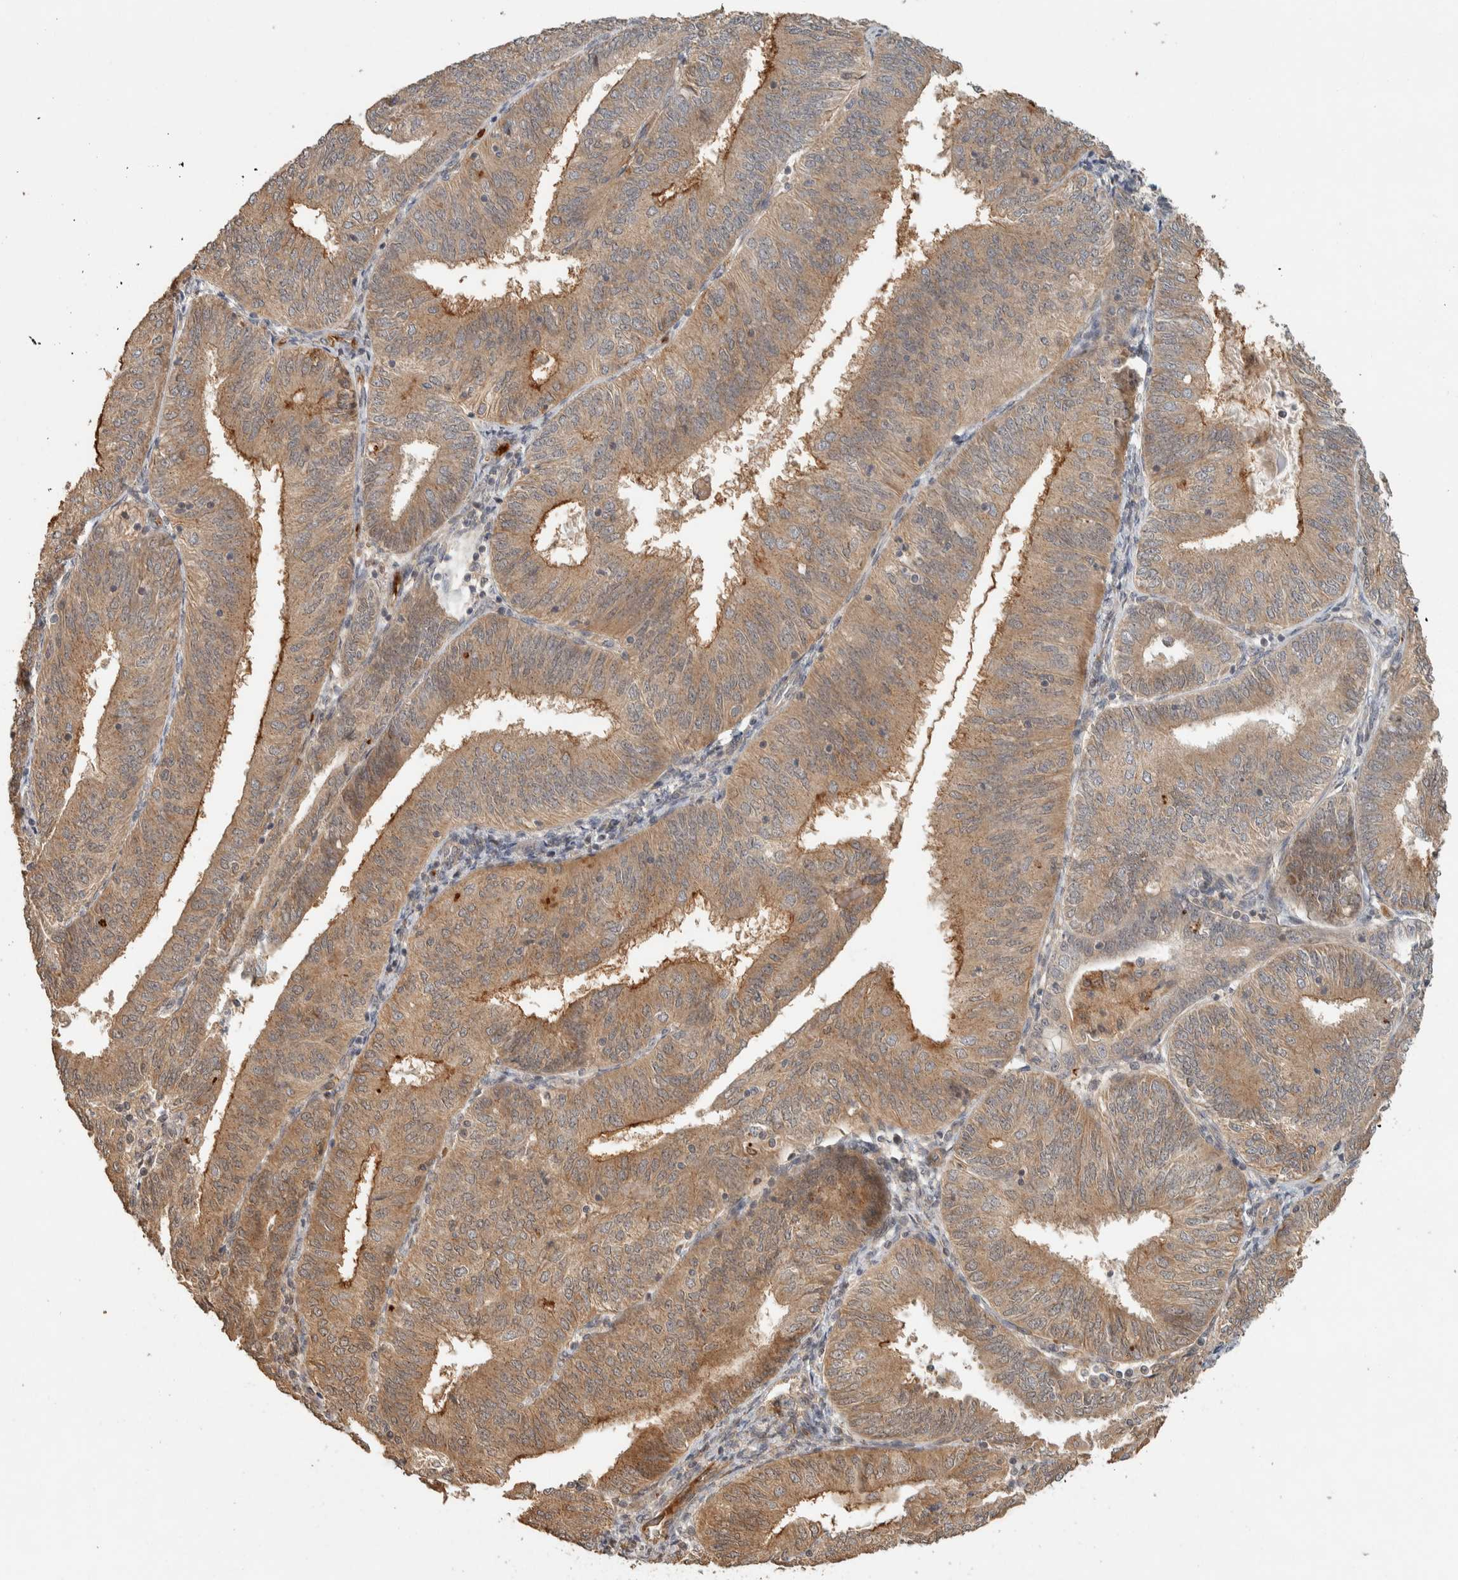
{"staining": {"intensity": "moderate", "quantity": ">75%", "location": "cytoplasmic/membranous"}, "tissue": "endometrial cancer", "cell_type": "Tumor cells", "image_type": "cancer", "snomed": [{"axis": "morphology", "description": "Adenocarcinoma, NOS"}, {"axis": "topography", "description": "Endometrium"}], "caption": "Brown immunohistochemical staining in human adenocarcinoma (endometrial) shows moderate cytoplasmic/membranous staining in approximately >75% of tumor cells.", "gene": "ZBTB2", "patient": {"sex": "female", "age": 58}}